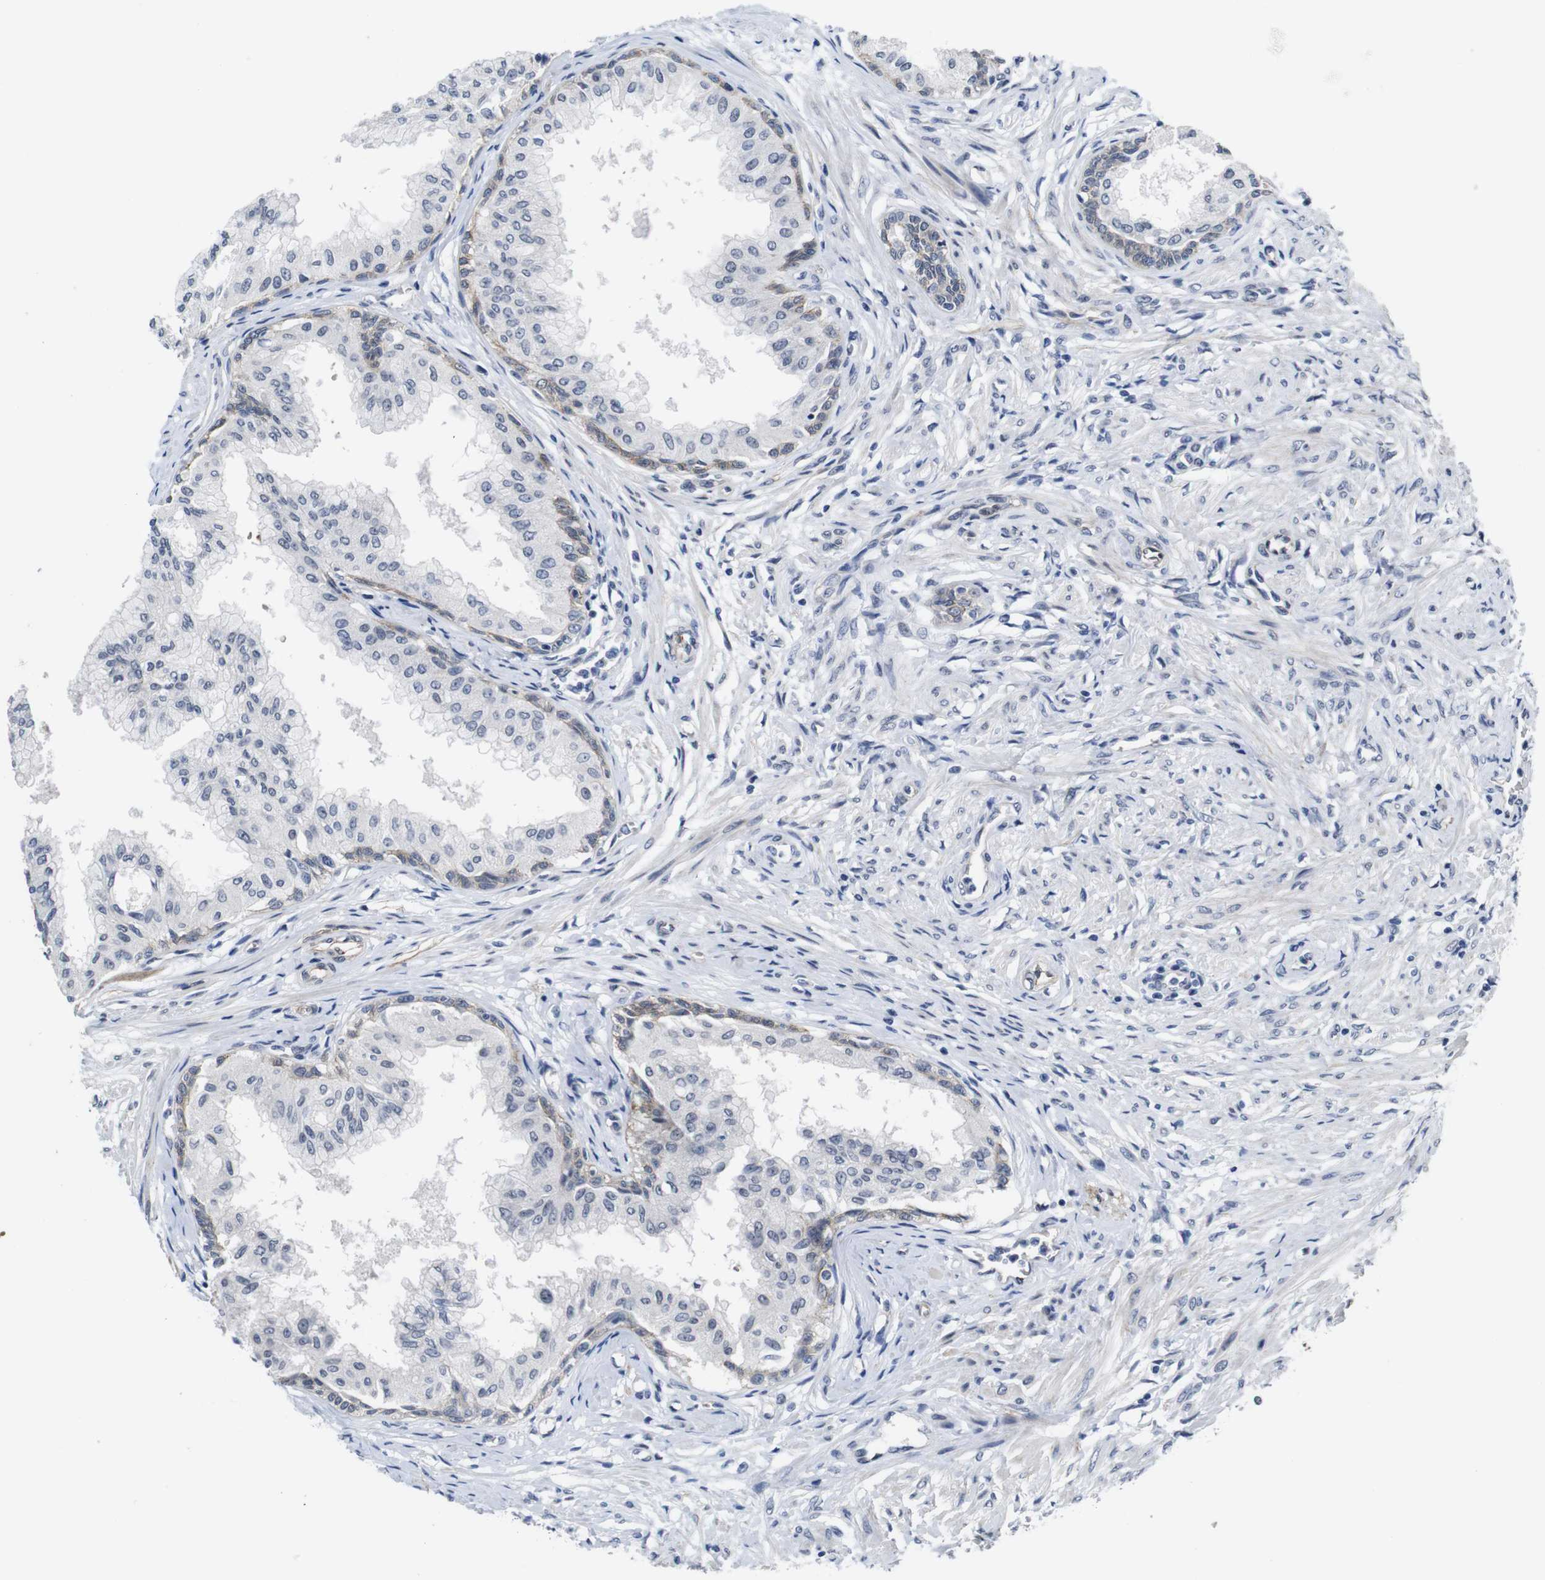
{"staining": {"intensity": "weak", "quantity": "<25%", "location": "cytoplasmic/membranous"}, "tissue": "prostate", "cell_type": "Glandular cells", "image_type": "normal", "snomed": [{"axis": "morphology", "description": "Normal tissue, NOS"}, {"axis": "topography", "description": "Prostate"}, {"axis": "topography", "description": "Seminal veicle"}], "caption": "This micrograph is of unremarkable prostate stained with immunohistochemistry to label a protein in brown with the nuclei are counter-stained blue. There is no staining in glandular cells.", "gene": "SOCS3", "patient": {"sex": "male", "age": 60}}